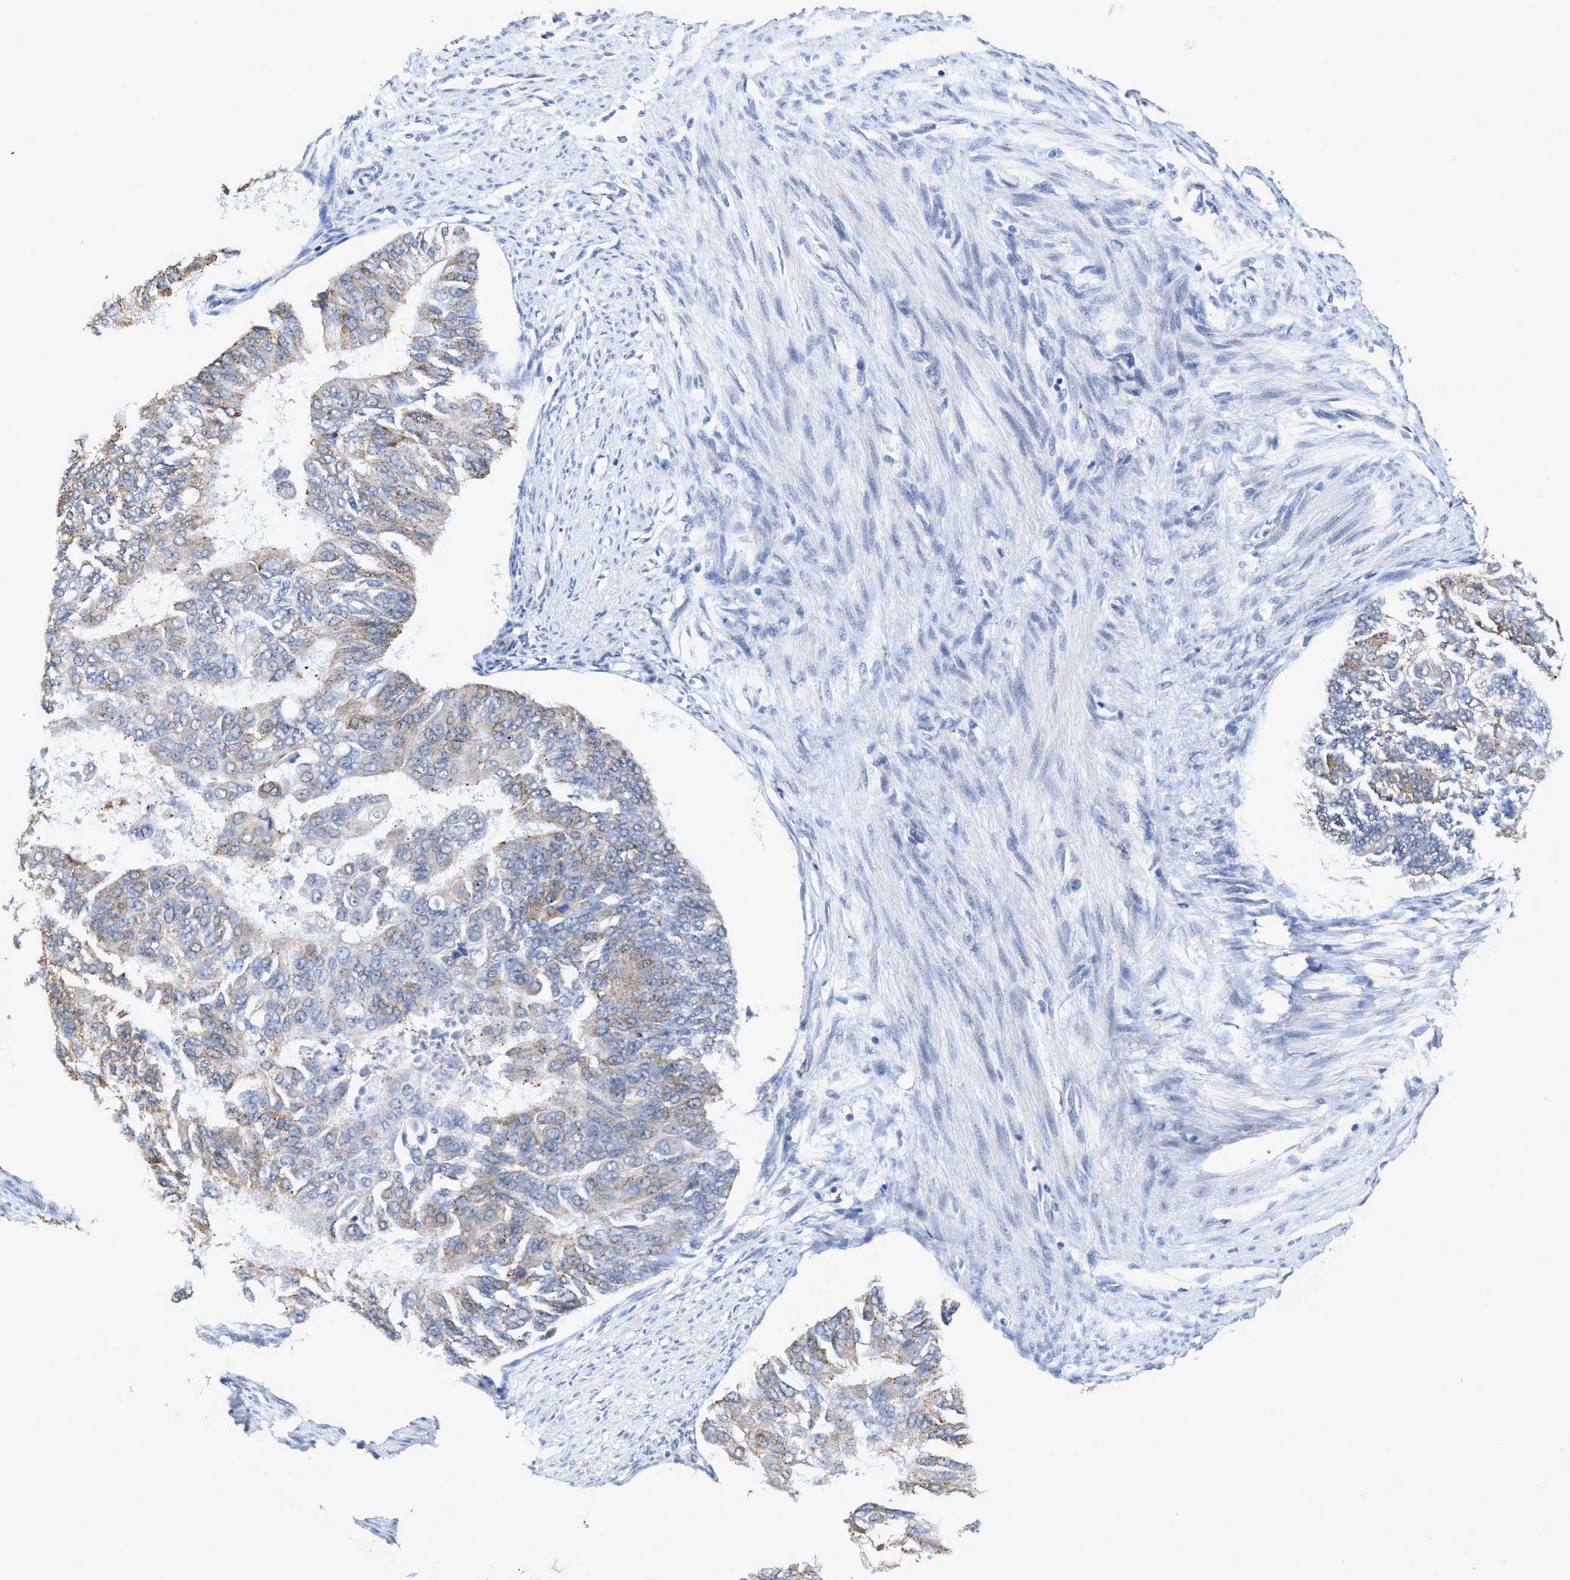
{"staining": {"intensity": "weak", "quantity": "25%-75%", "location": "cytoplasmic/membranous"}, "tissue": "endometrial cancer", "cell_type": "Tumor cells", "image_type": "cancer", "snomed": [{"axis": "morphology", "description": "Adenocarcinoma, NOS"}, {"axis": "topography", "description": "Endometrium"}], "caption": "Protein analysis of endometrial cancer (adenocarcinoma) tissue reveals weak cytoplasmic/membranous positivity in about 25%-75% of tumor cells. Ihc stains the protein of interest in brown and the nuclei are stained blue.", "gene": "RYR2", "patient": {"sex": "female", "age": 32}}